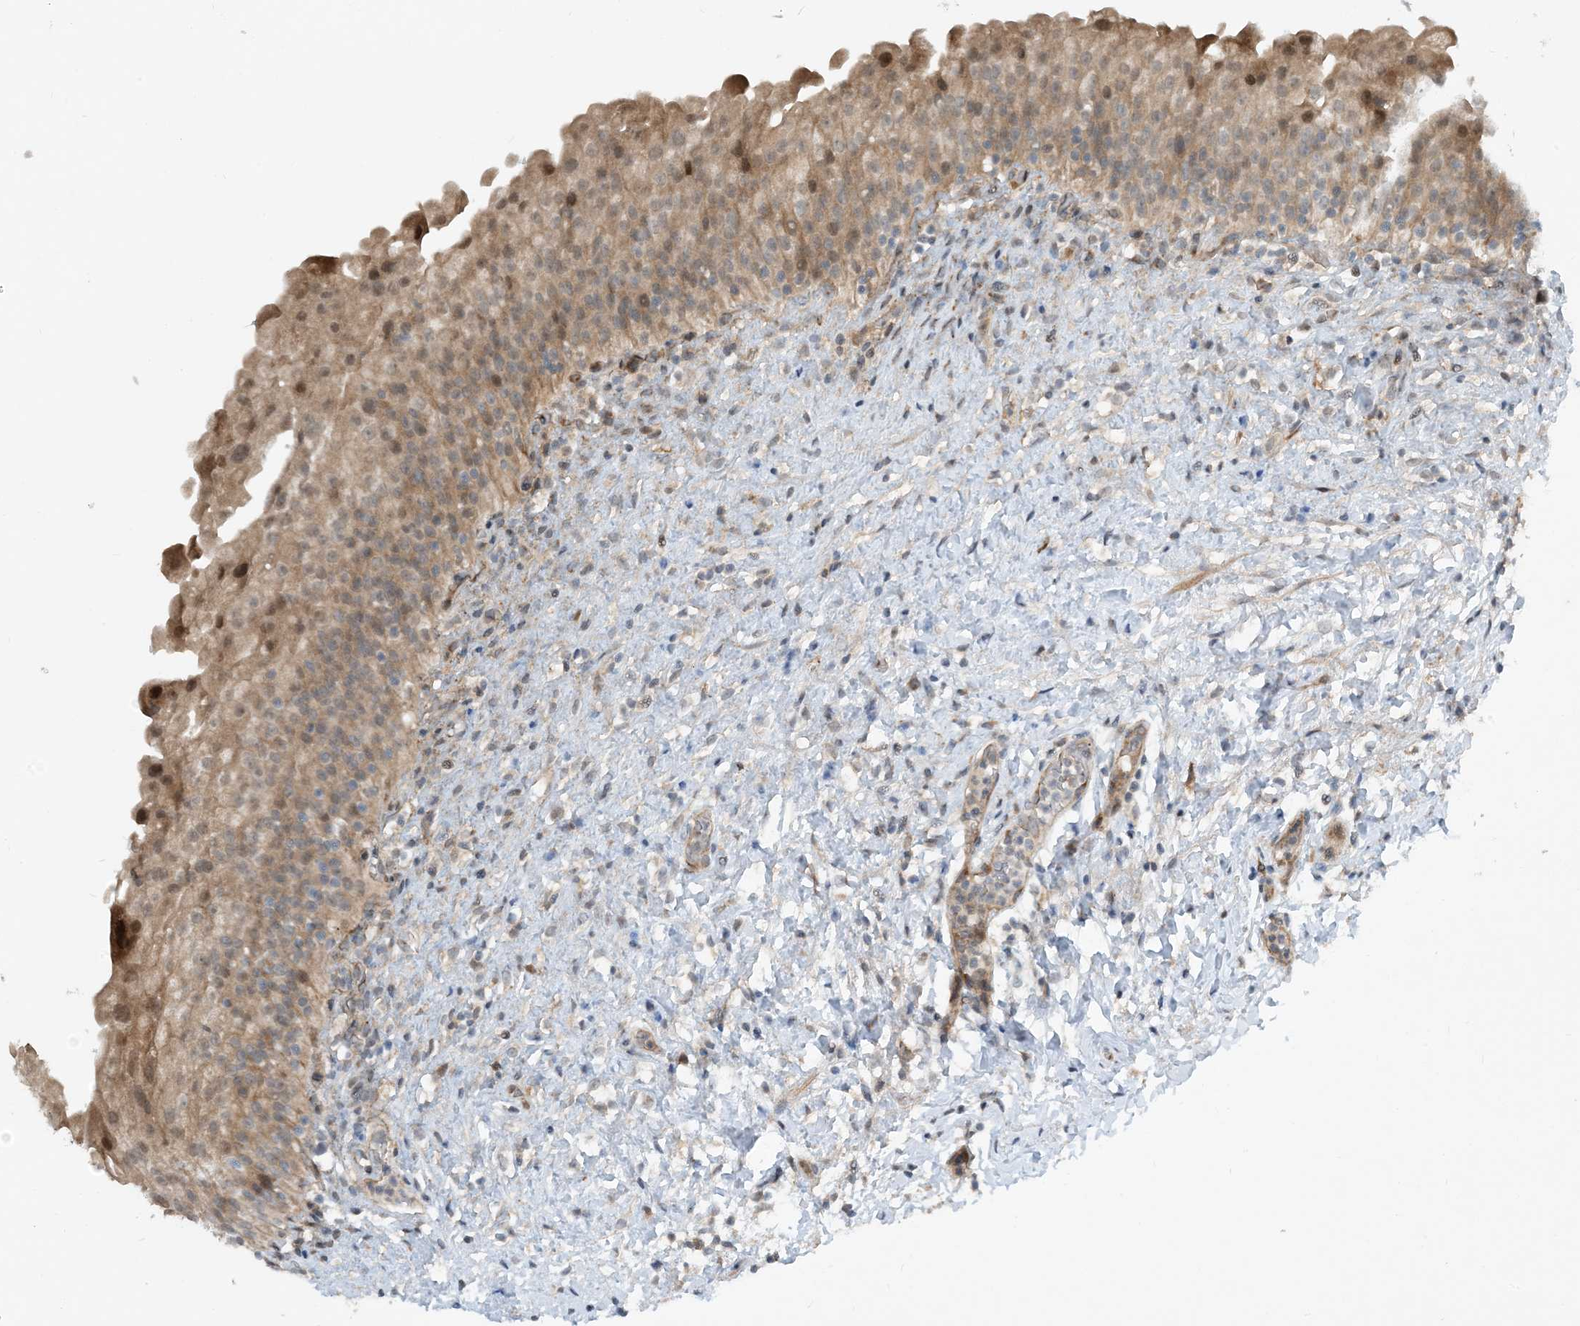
{"staining": {"intensity": "moderate", "quantity": "25%-75%", "location": "cytoplasmic/membranous,nuclear"}, "tissue": "urinary bladder", "cell_type": "Urothelial cells", "image_type": "normal", "snomed": [{"axis": "morphology", "description": "Normal tissue, NOS"}, {"axis": "topography", "description": "Urinary bladder"}], "caption": "This image displays immunohistochemistry staining of benign urinary bladder, with medium moderate cytoplasmic/membranous,nuclear expression in approximately 25%-75% of urothelial cells.", "gene": "PHOSPHO2", "patient": {"sex": "female", "age": 27}}